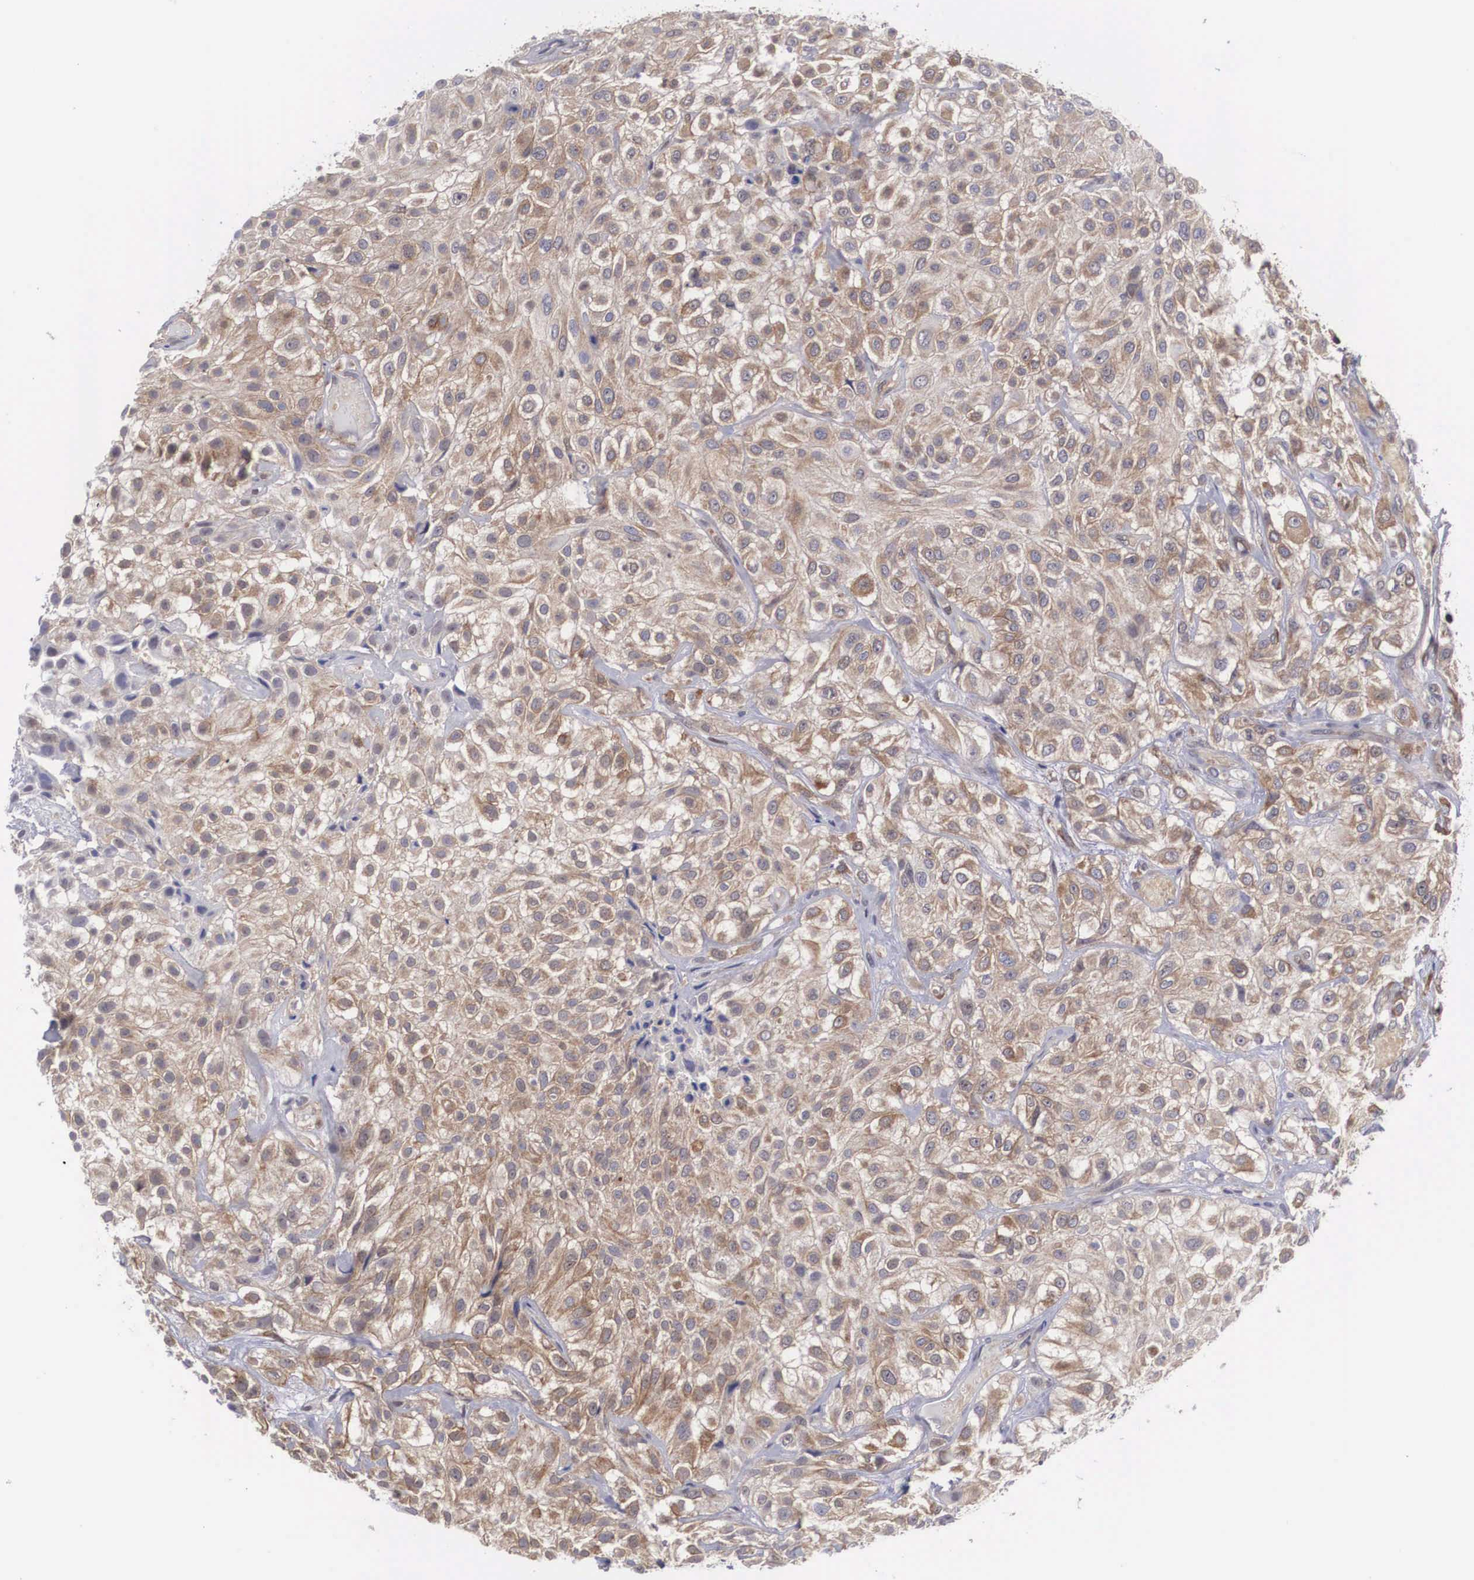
{"staining": {"intensity": "weak", "quantity": ">75%", "location": "cytoplasmic/membranous"}, "tissue": "urothelial cancer", "cell_type": "Tumor cells", "image_type": "cancer", "snomed": [{"axis": "morphology", "description": "Urothelial carcinoma, High grade"}, {"axis": "topography", "description": "Urinary bladder"}], "caption": "Urothelial cancer tissue exhibits weak cytoplasmic/membranous expression in approximately >75% of tumor cells, visualized by immunohistochemistry.", "gene": "ADSL", "patient": {"sex": "male", "age": 56}}